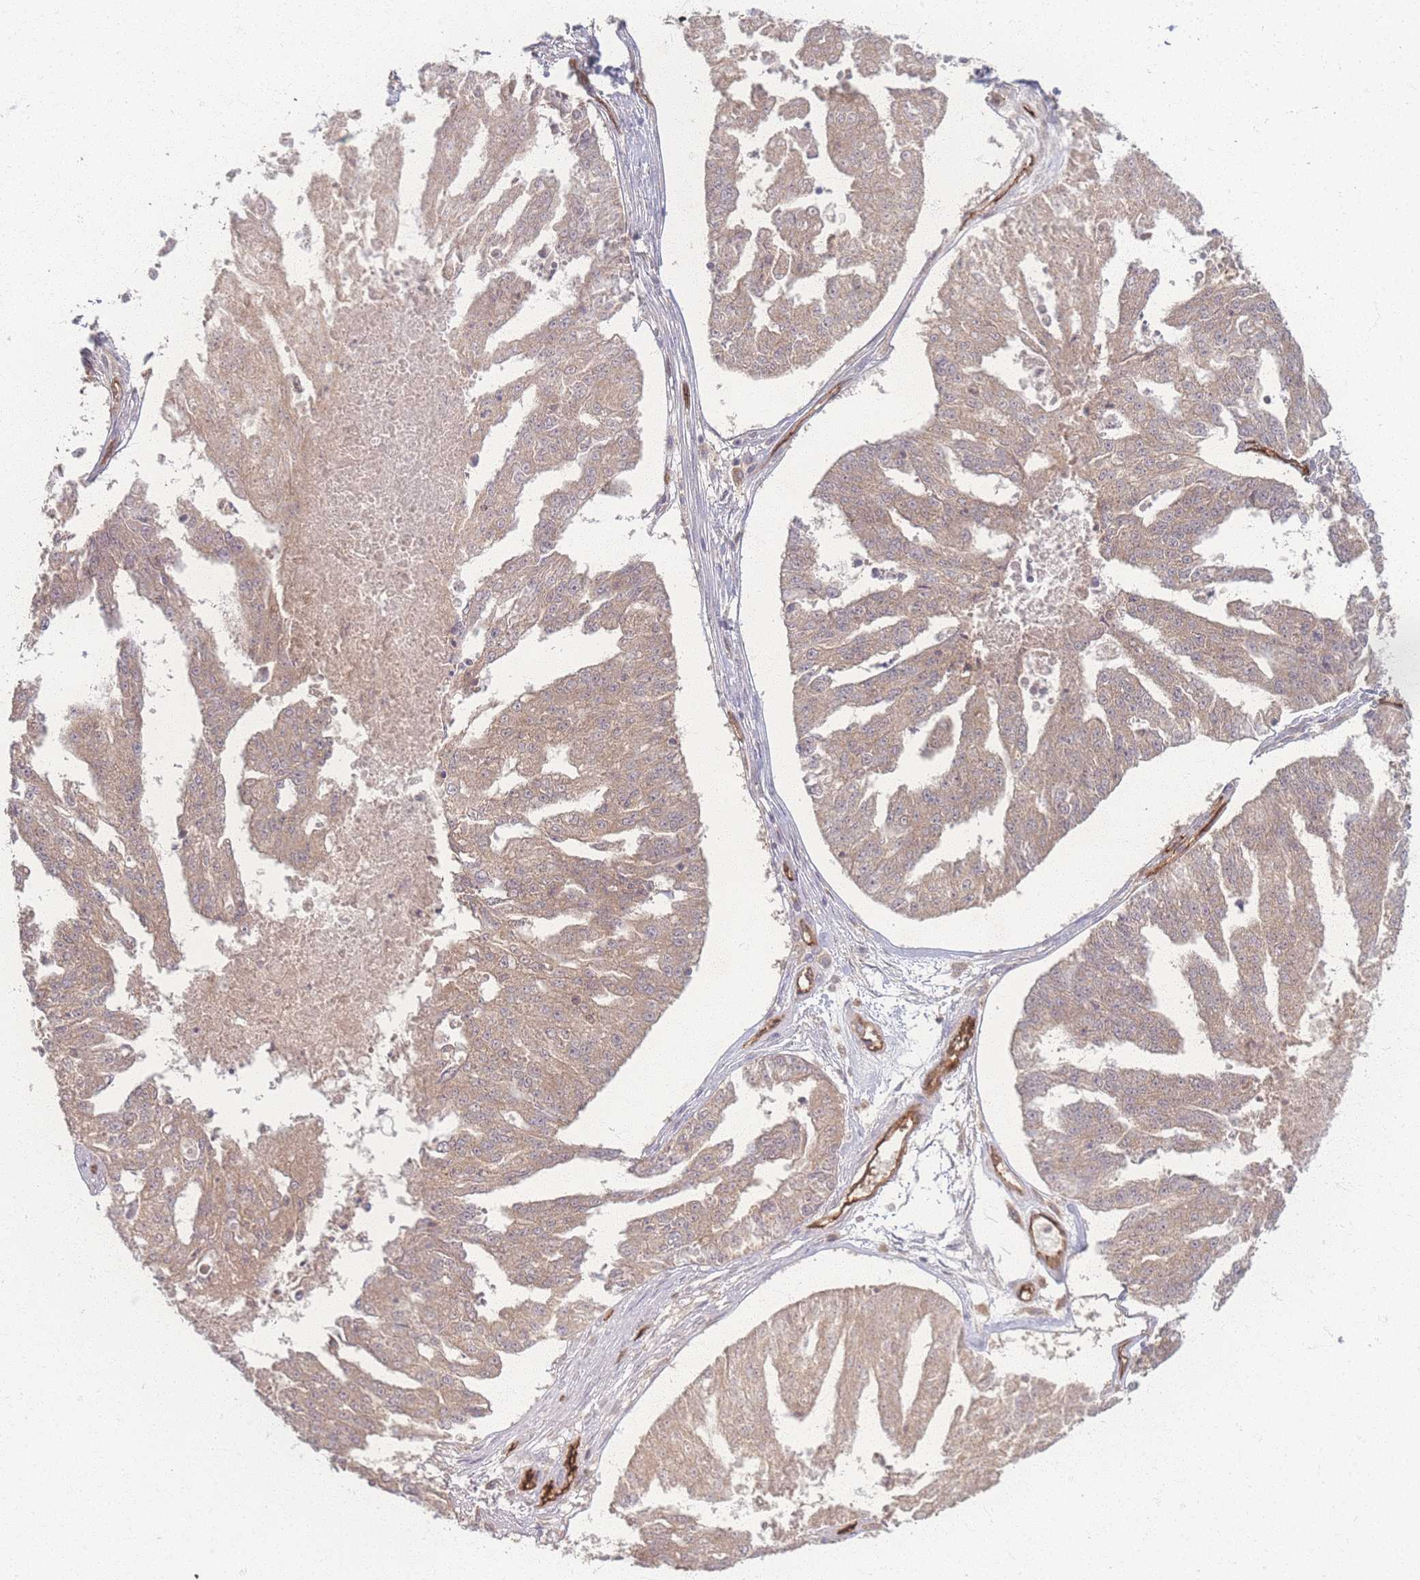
{"staining": {"intensity": "weak", "quantity": ">75%", "location": "cytoplasmic/membranous"}, "tissue": "ovarian cancer", "cell_type": "Tumor cells", "image_type": "cancer", "snomed": [{"axis": "morphology", "description": "Cystadenocarcinoma, serous, NOS"}, {"axis": "topography", "description": "Ovary"}], "caption": "Immunohistochemical staining of human ovarian cancer demonstrates low levels of weak cytoplasmic/membranous positivity in approximately >75% of tumor cells. (DAB (3,3'-diaminobenzidine) = brown stain, brightfield microscopy at high magnification).", "gene": "INSR", "patient": {"sex": "female", "age": 58}}